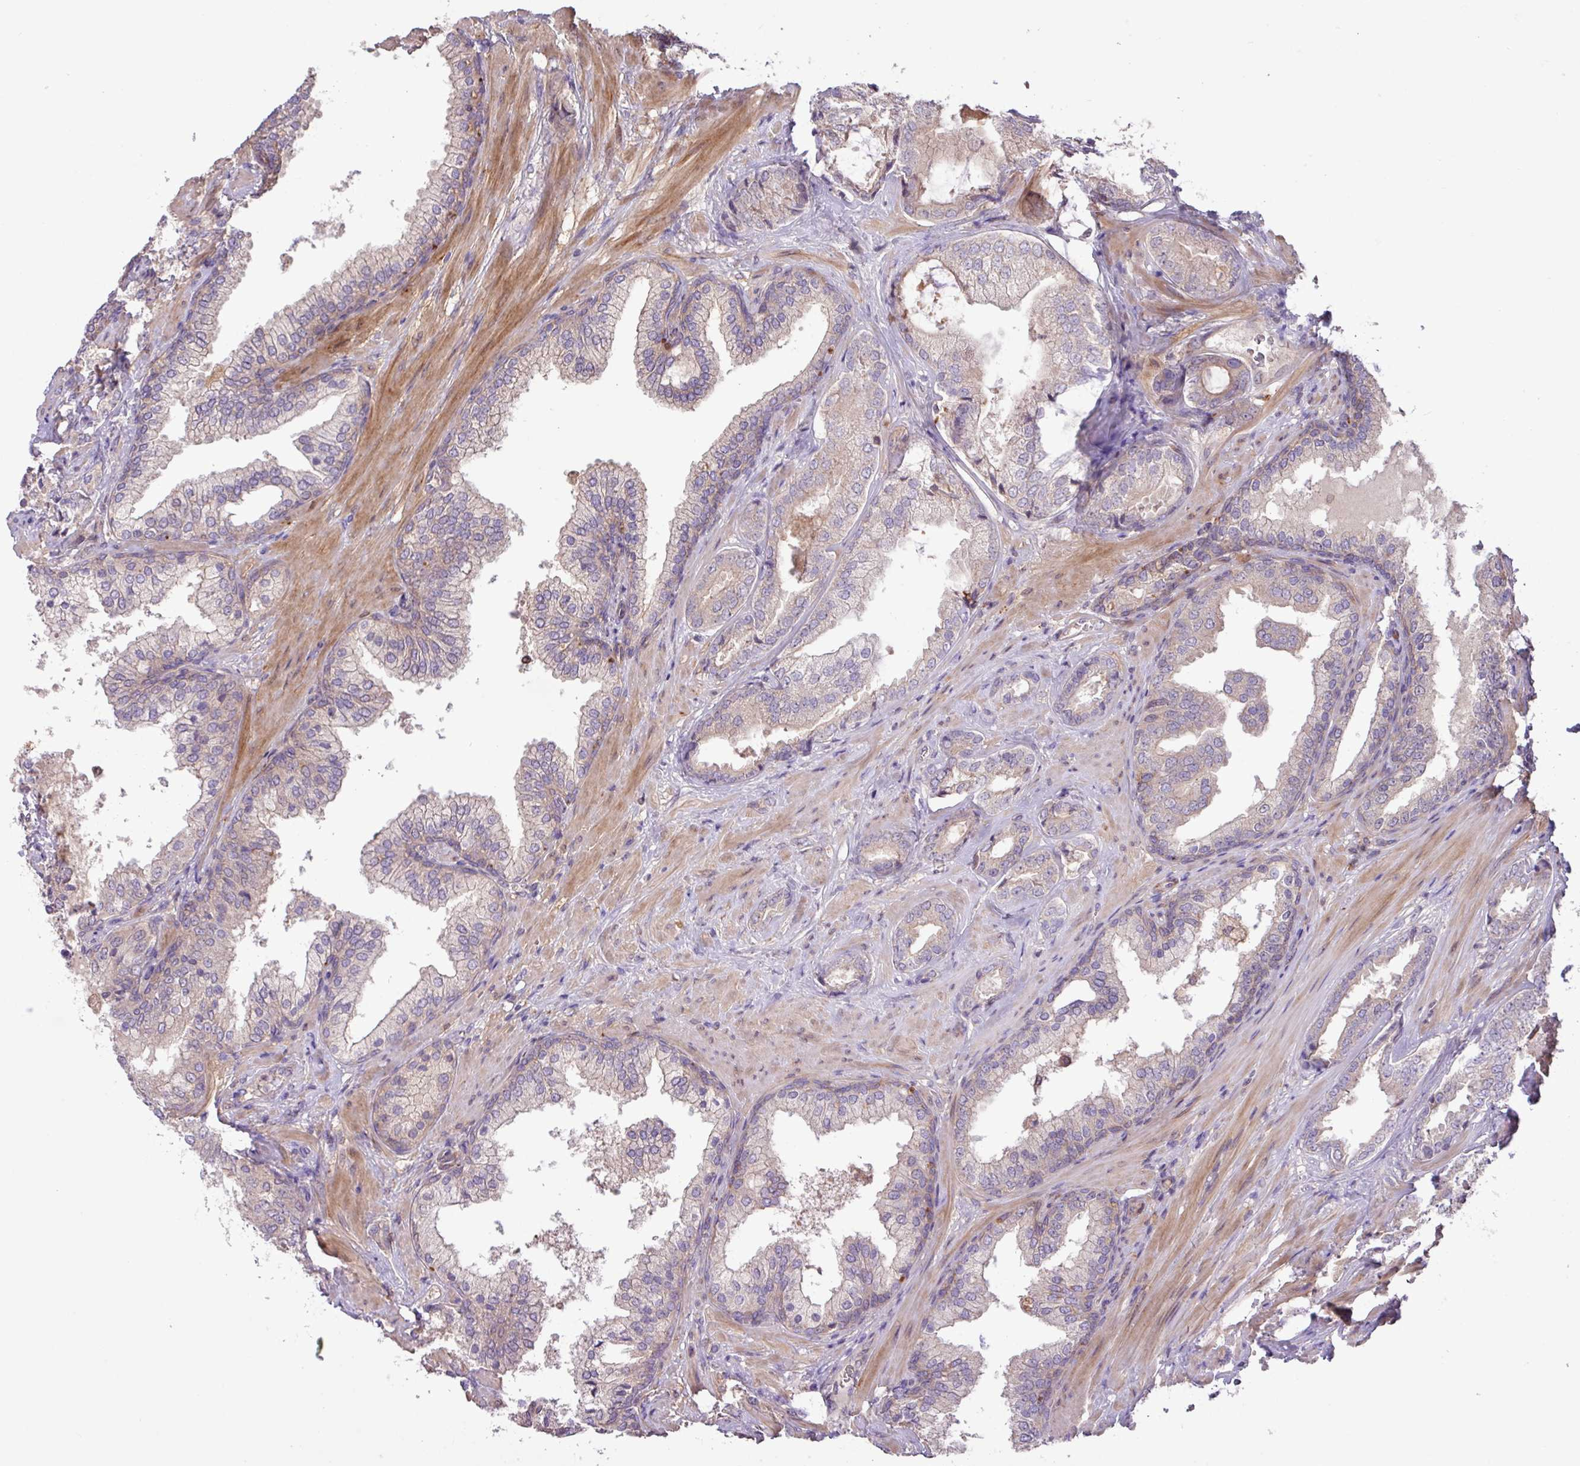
{"staining": {"intensity": "negative", "quantity": "none", "location": "none"}, "tissue": "prostate cancer", "cell_type": "Tumor cells", "image_type": "cancer", "snomed": [{"axis": "morphology", "description": "Adenocarcinoma, High grade"}, {"axis": "topography", "description": "Prostate"}], "caption": "This is an IHC image of human prostate high-grade adenocarcinoma. There is no expression in tumor cells.", "gene": "ARHGEF25", "patient": {"sex": "male", "age": 60}}